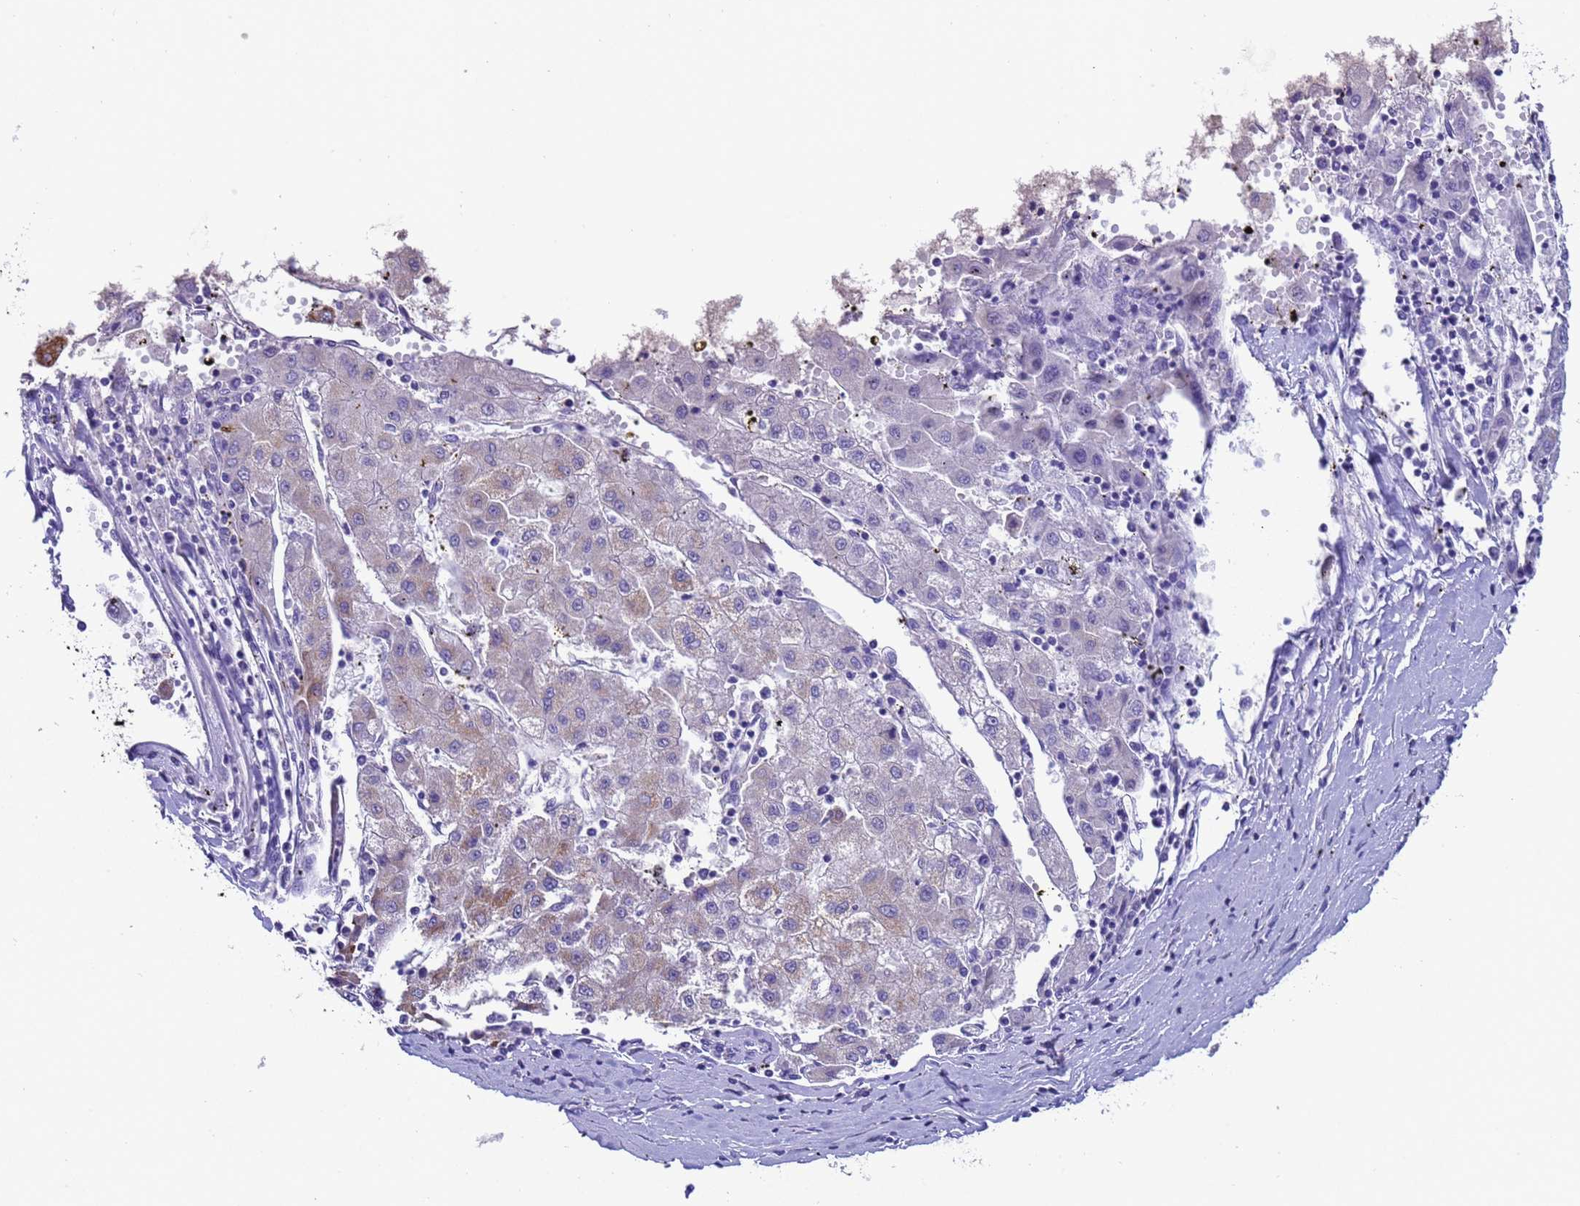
{"staining": {"intensity": "weak", "quantity": "<25%", "location": "cytoplasmic/membranous"}, "tissue": "liver cancer", "cell_type": "Tumor cells", "image_type": "cancer", "snomed": [{"axis": "morphology", "description": "Carcinoma, Hepatocellular, NOS"}, {"axis": "topography", "description": "Liver"}], "caption": "An immunohistochemistry (IHC) photomicrograph of liver cancer is shown. There is no staining in tumor cells of liver cancer.", "gene": "ZNF248", "patient": {"sex": "male", "age": 72}}